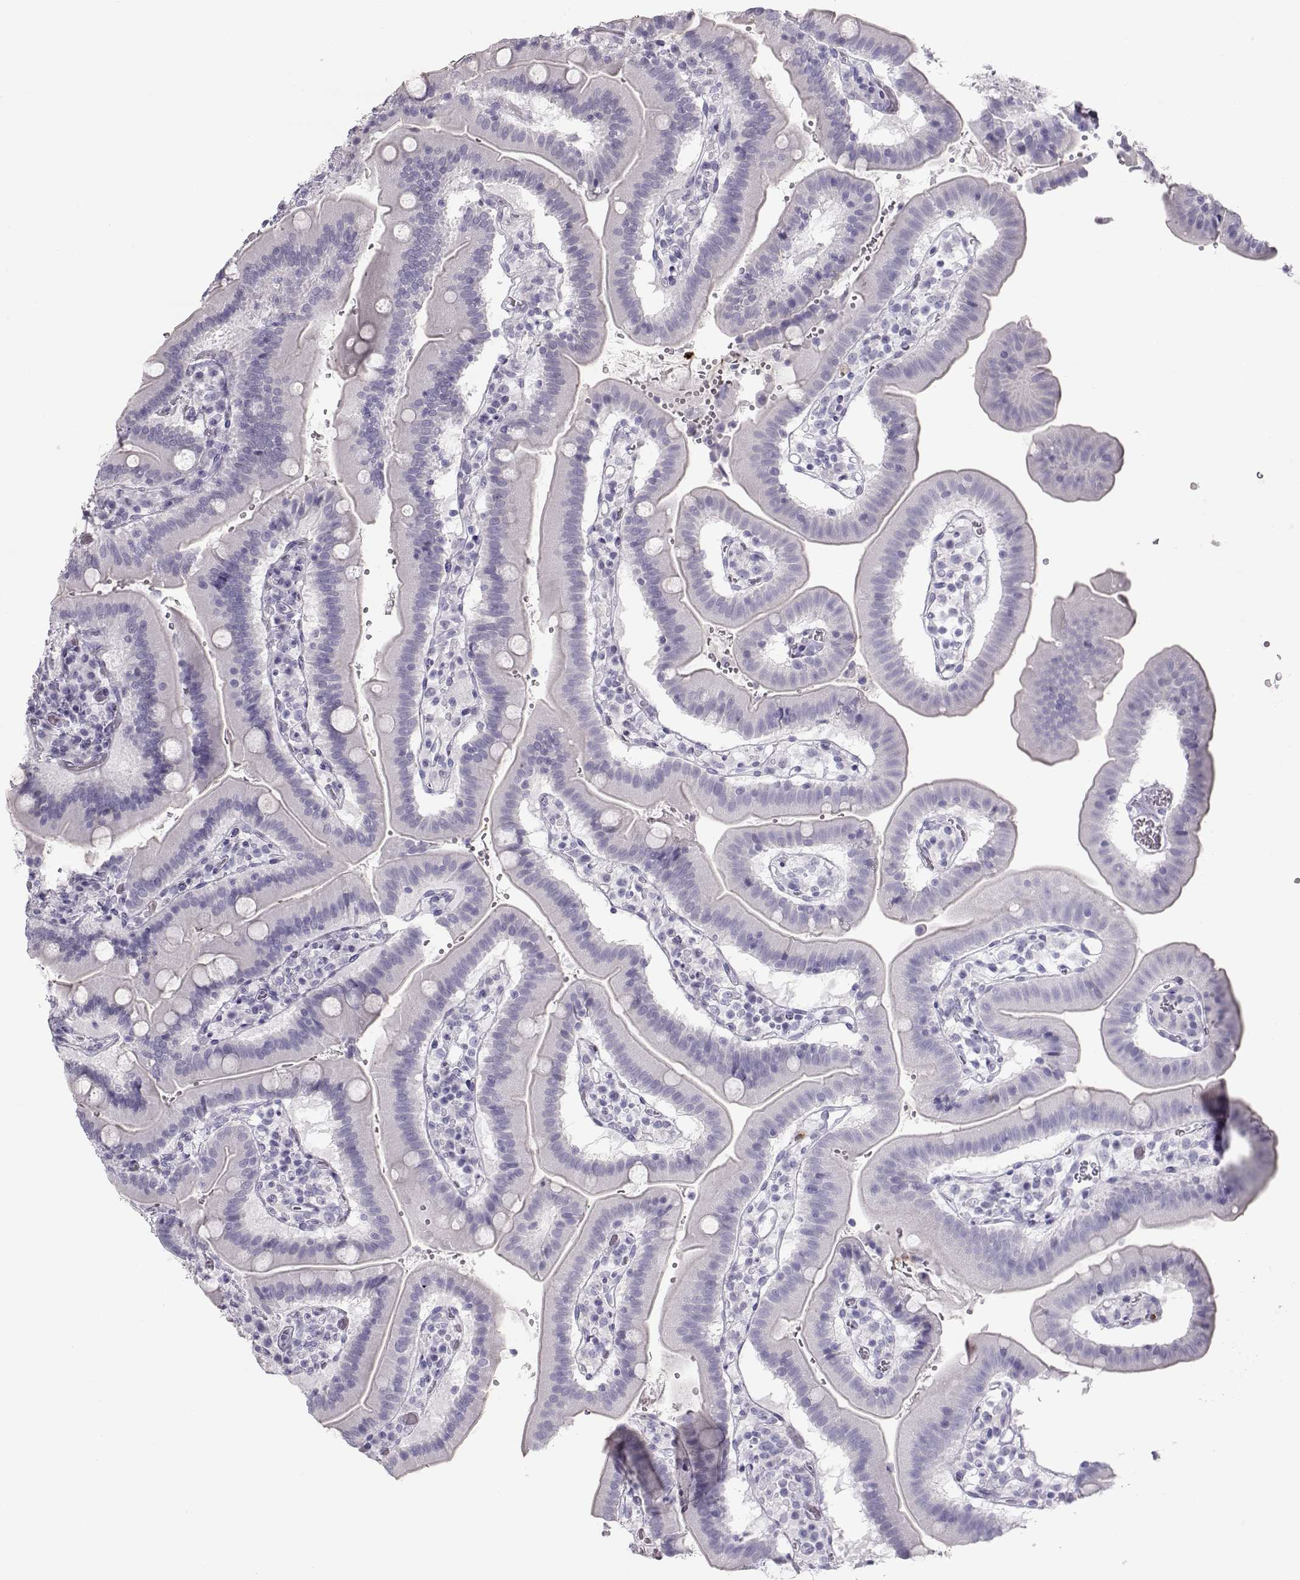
{"staining": {"intensity": "negative", "quantity": "none", "location": "none"}, "tissue": "duodenum", "cell_type": "Glandular cells", "image_type": "normal", "snomed": [{"axis": "morphology", "description": "Normal tissue, NOS"}, {"axis": "topography", "description": "Duodenum"}], "caption": "Glandular cells are negative for protein expression in benign human duodenum. (DAB immunohistochemistry visualized using brightfield microscopy, high magnification).", "gene": "MIP", "patient": {"sex": "female", "age": 62}}